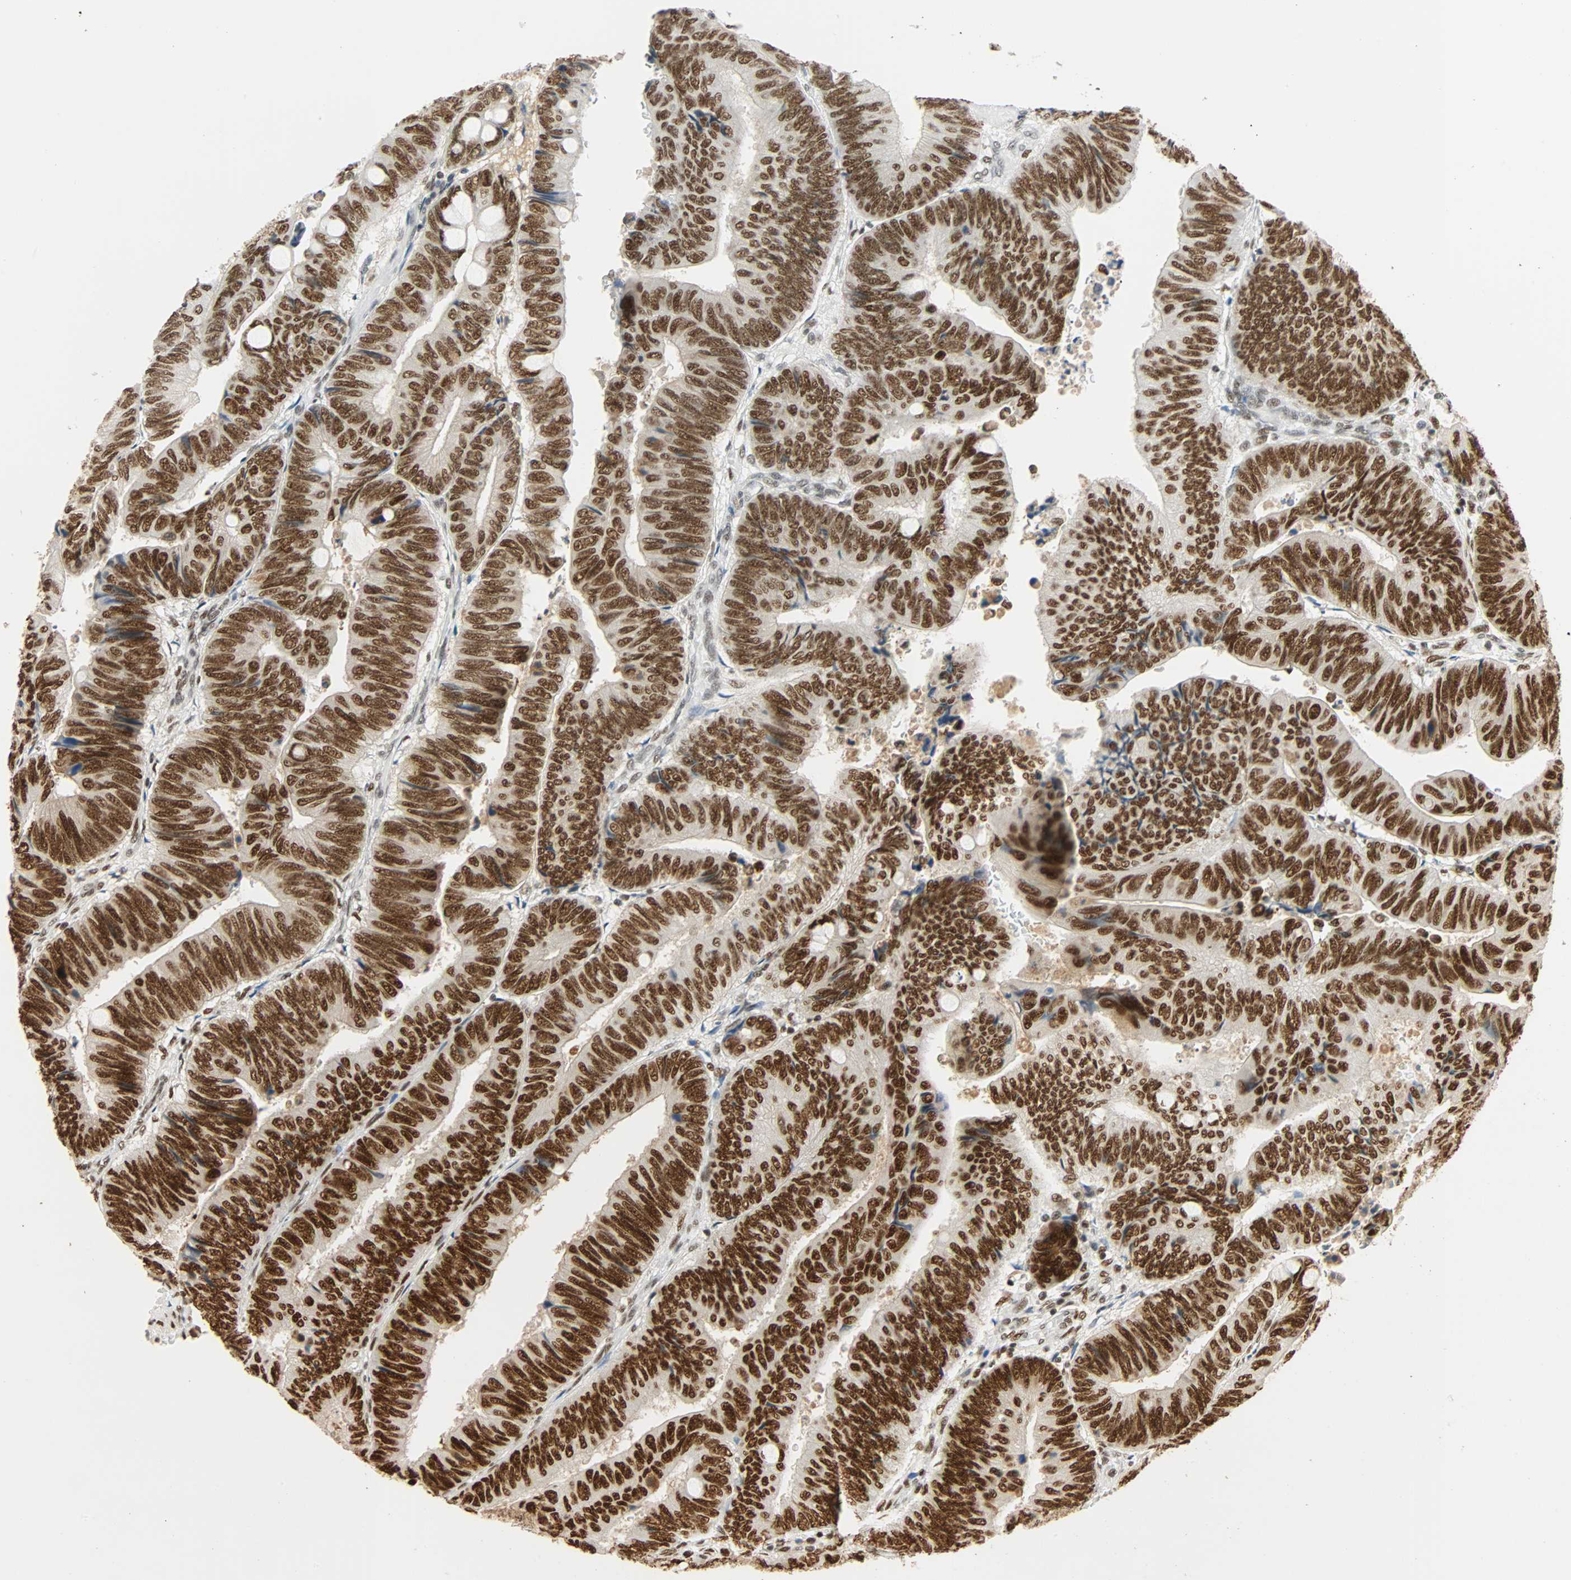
{"staining": {"intensity": "strong", "quantity": ">75%", "location": "nuclear"}, "tissue": "colorectal cancer", "cell_type": "Tumor cells", "image_type": "cancer", "snomed": [{"axis": "morphology", "description": "Normal tissue, NOS"}, {"axis": "morphology", "description": "Adenocarcinoma, NOS"}, {"axis": "topography", "description": "Rectum"}, {"axis": "topography", "description": "Peripheral nerve tissue"}], "caption": "Colorectal cancer was stained to show a protein in brown. There is high levels of strong nuclear expression in approximately >75% of tumor cells.", "gene": "CDK12", "patient": {"sex": "male", "age": 92}}